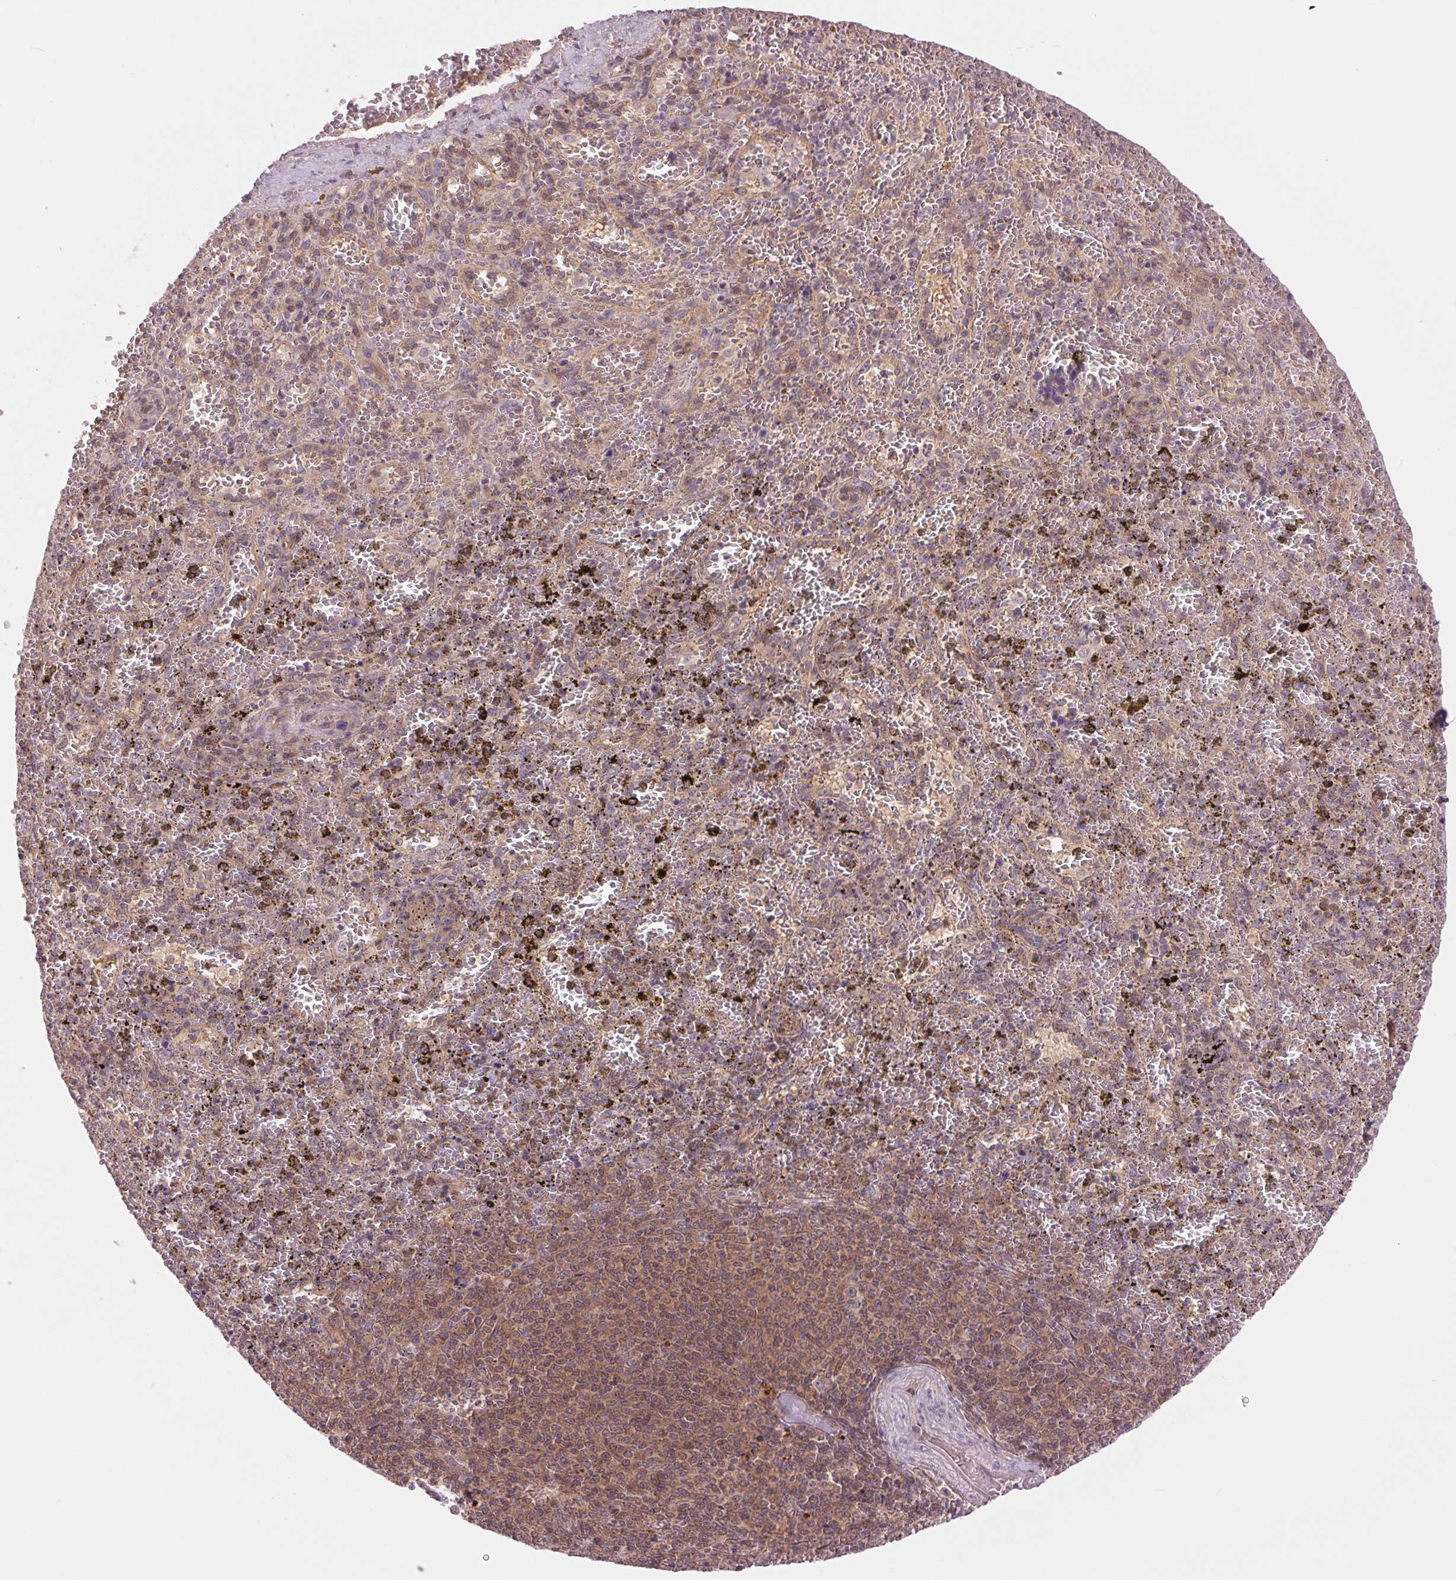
{"staining": {"intensity": "weak", "quantity": "<25%", "location": "cytoplasmic/membranous"}, "tissue": "spleen", "cell_type": "Cells in red pulp", "image_type": "normal", "snomed": [{"axis": "morphology", "description": "Normal tissue, NOS"}, {"axis": "topography", "description": "Spleen"}], "caption": "IHC histopathology image of normal spleen stained for a protein (brown), which demonstrates no staining in cells in red pulp.", "gene": "SH3RF2", "patient": {"sex": "female", "age": 50}}